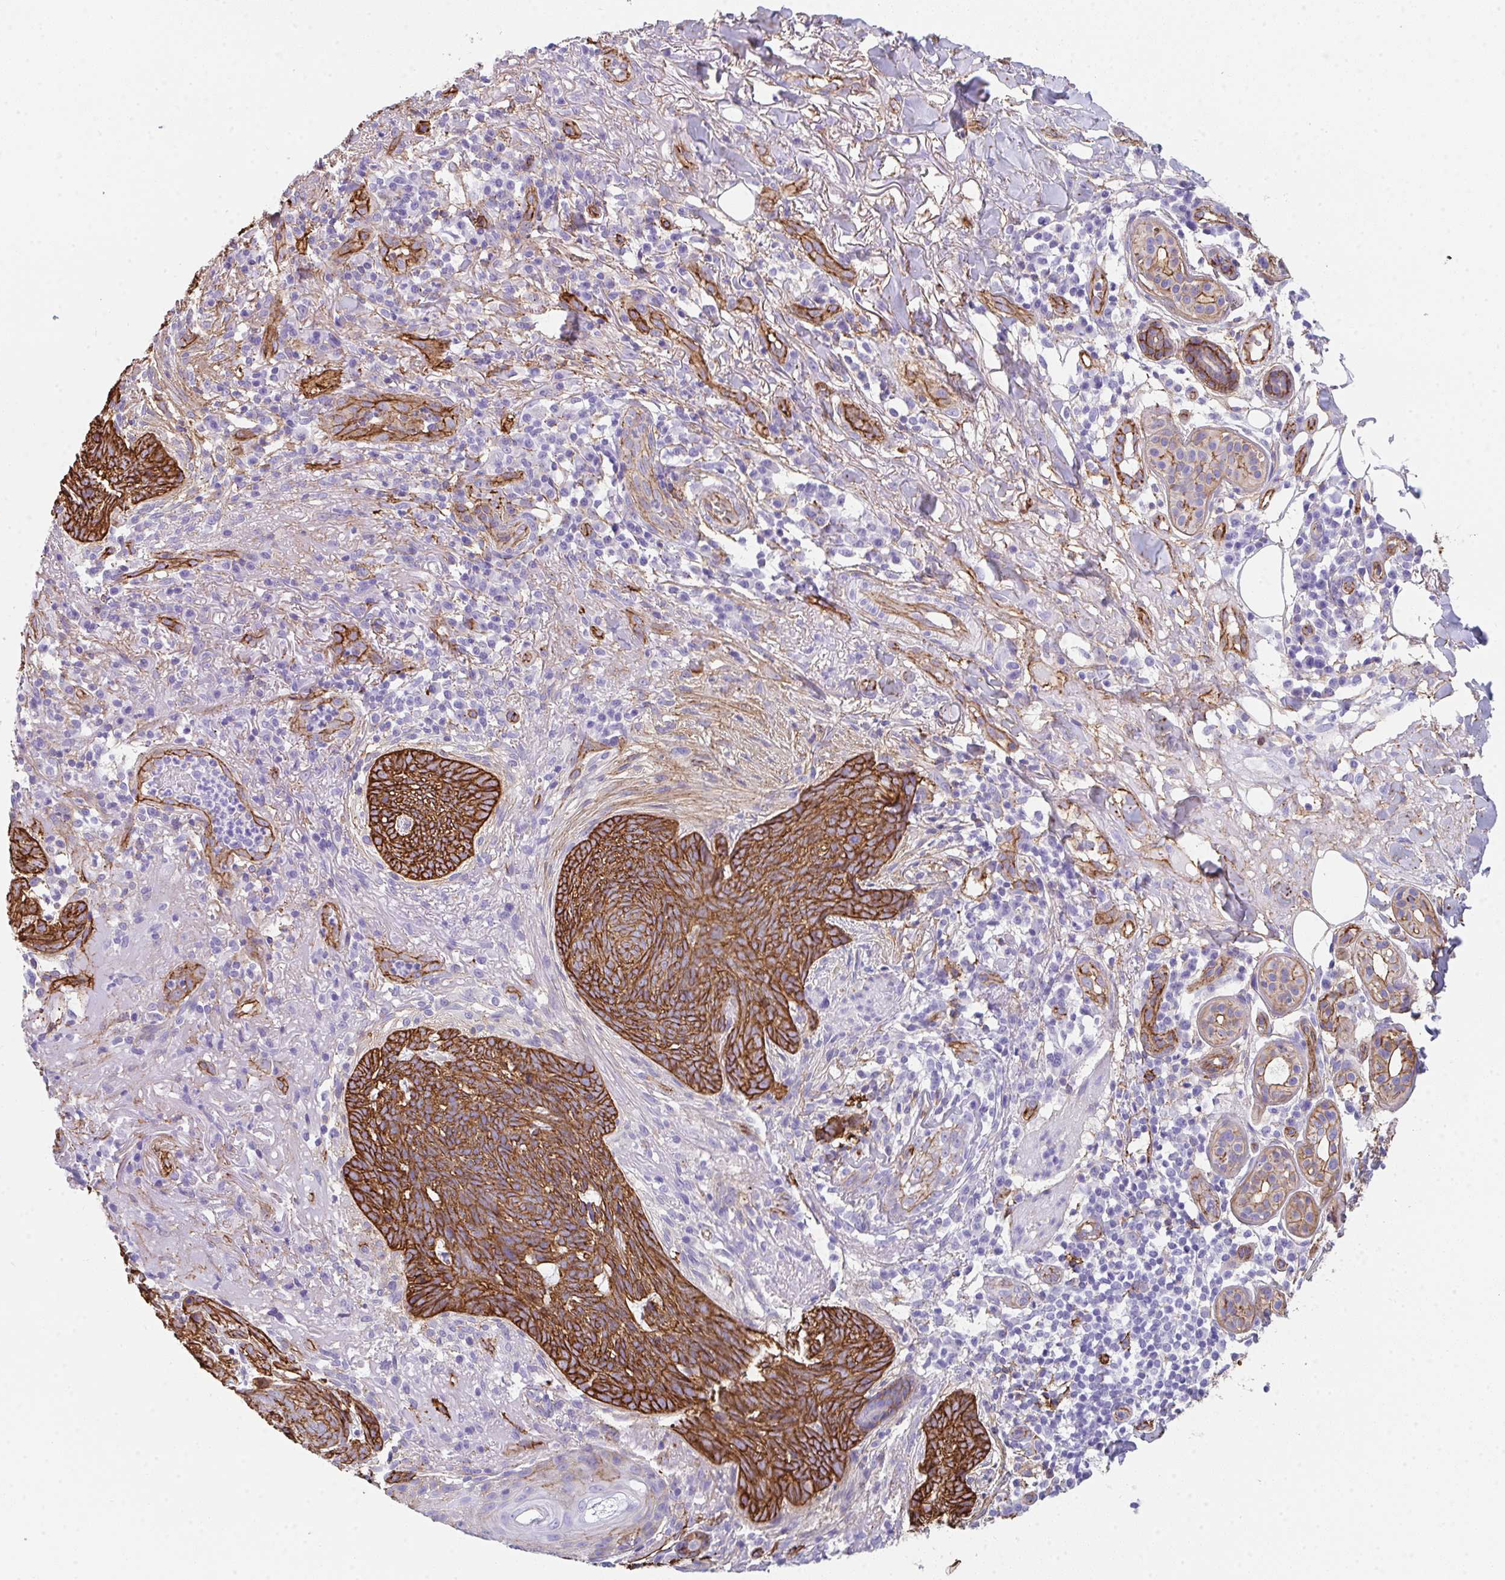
{"staining": {"intensity": "strong", "quantity": ">75%", "location": "cytoplasmic/membranous"}, "tissue": "skin cancer", "cell_type": "Tumor cells", "image_type": "cancer", "snomed": [{"axis": "morphology", "description": "Basal cell carcinoma"}, {"axis": "topography", "description": "Skin"}], "caption": "Strong cytoplasmic/membranous expression is identified in approximately >75% of tumor cells in skin cancer. The staining was performed using DAB to visualize the protein expression in brown, while the nuclei were stained in blue with hematoxylin (Magnification: 20x).", "gene": "DBN1", "patient": {"sex": "female", "age": 93}}